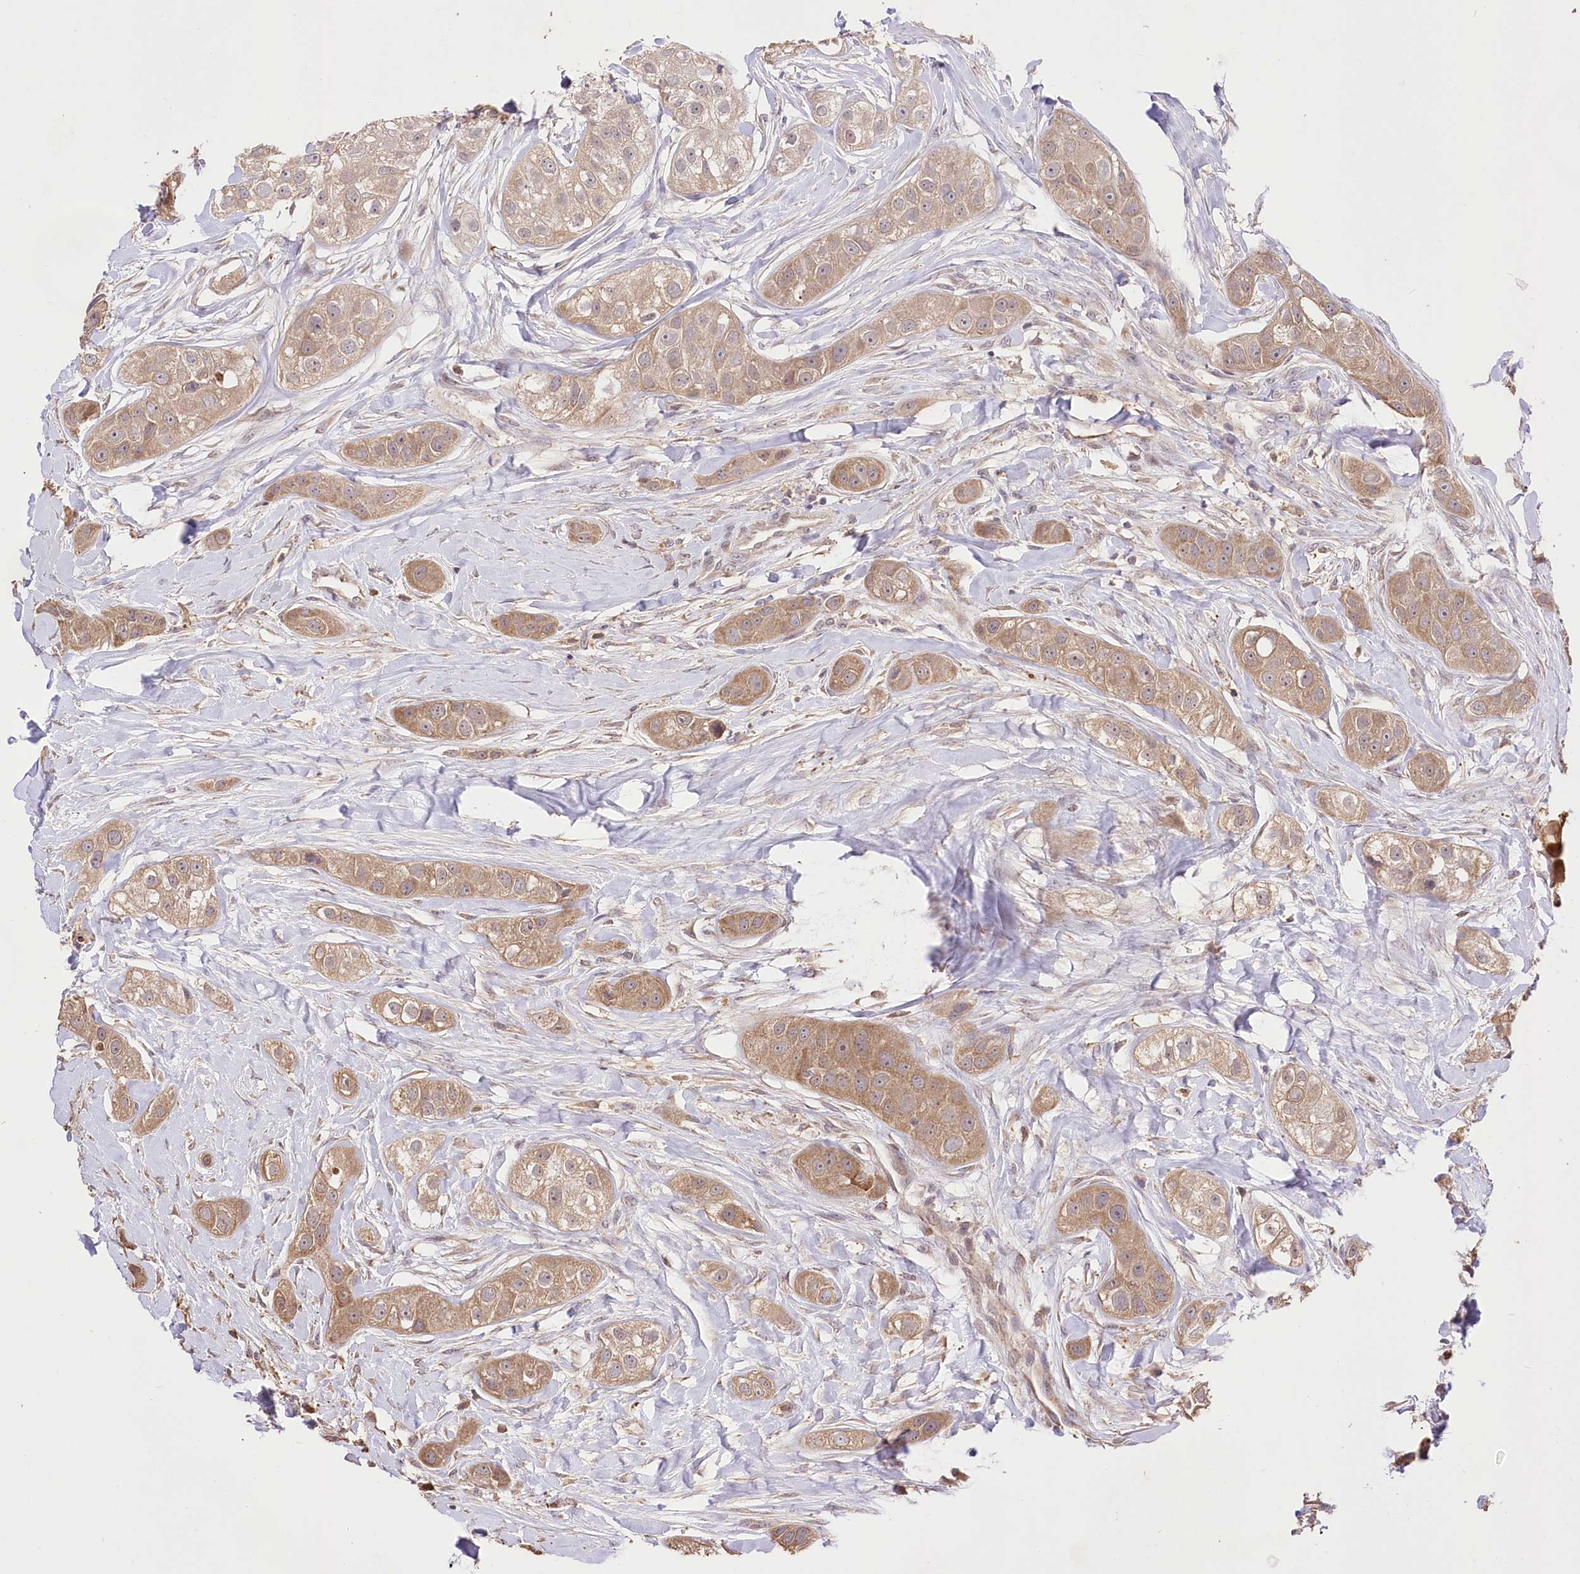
{"staining": {"intensity": "moderate", "quantity": ">75%", "location": "cytoplasmic/membranous"}, "tissue": "head and neck cancer", "cell_type": "Tumor cells", "image_type": "cancer", "snomed": [{"axis": "morphology", "description": "Normal tissue, NOS"}, {"axis": "morphology", "description": "Squamous cell carcinoma, NOS"}, {"axis": "topography", "description": "Skeletal muscle"}, {"axis": "topography", "description": "Head-Neck"}], "caption": "Squamous cell carcinoma (head and neck) was stained to show a protein in brown. There is medium levels of moderate cytoplasmic/membranous staining in approximately >75% of tumor cells.", "gene": "R3HDM2", "patient": {"sex": "male", "age": 51}}